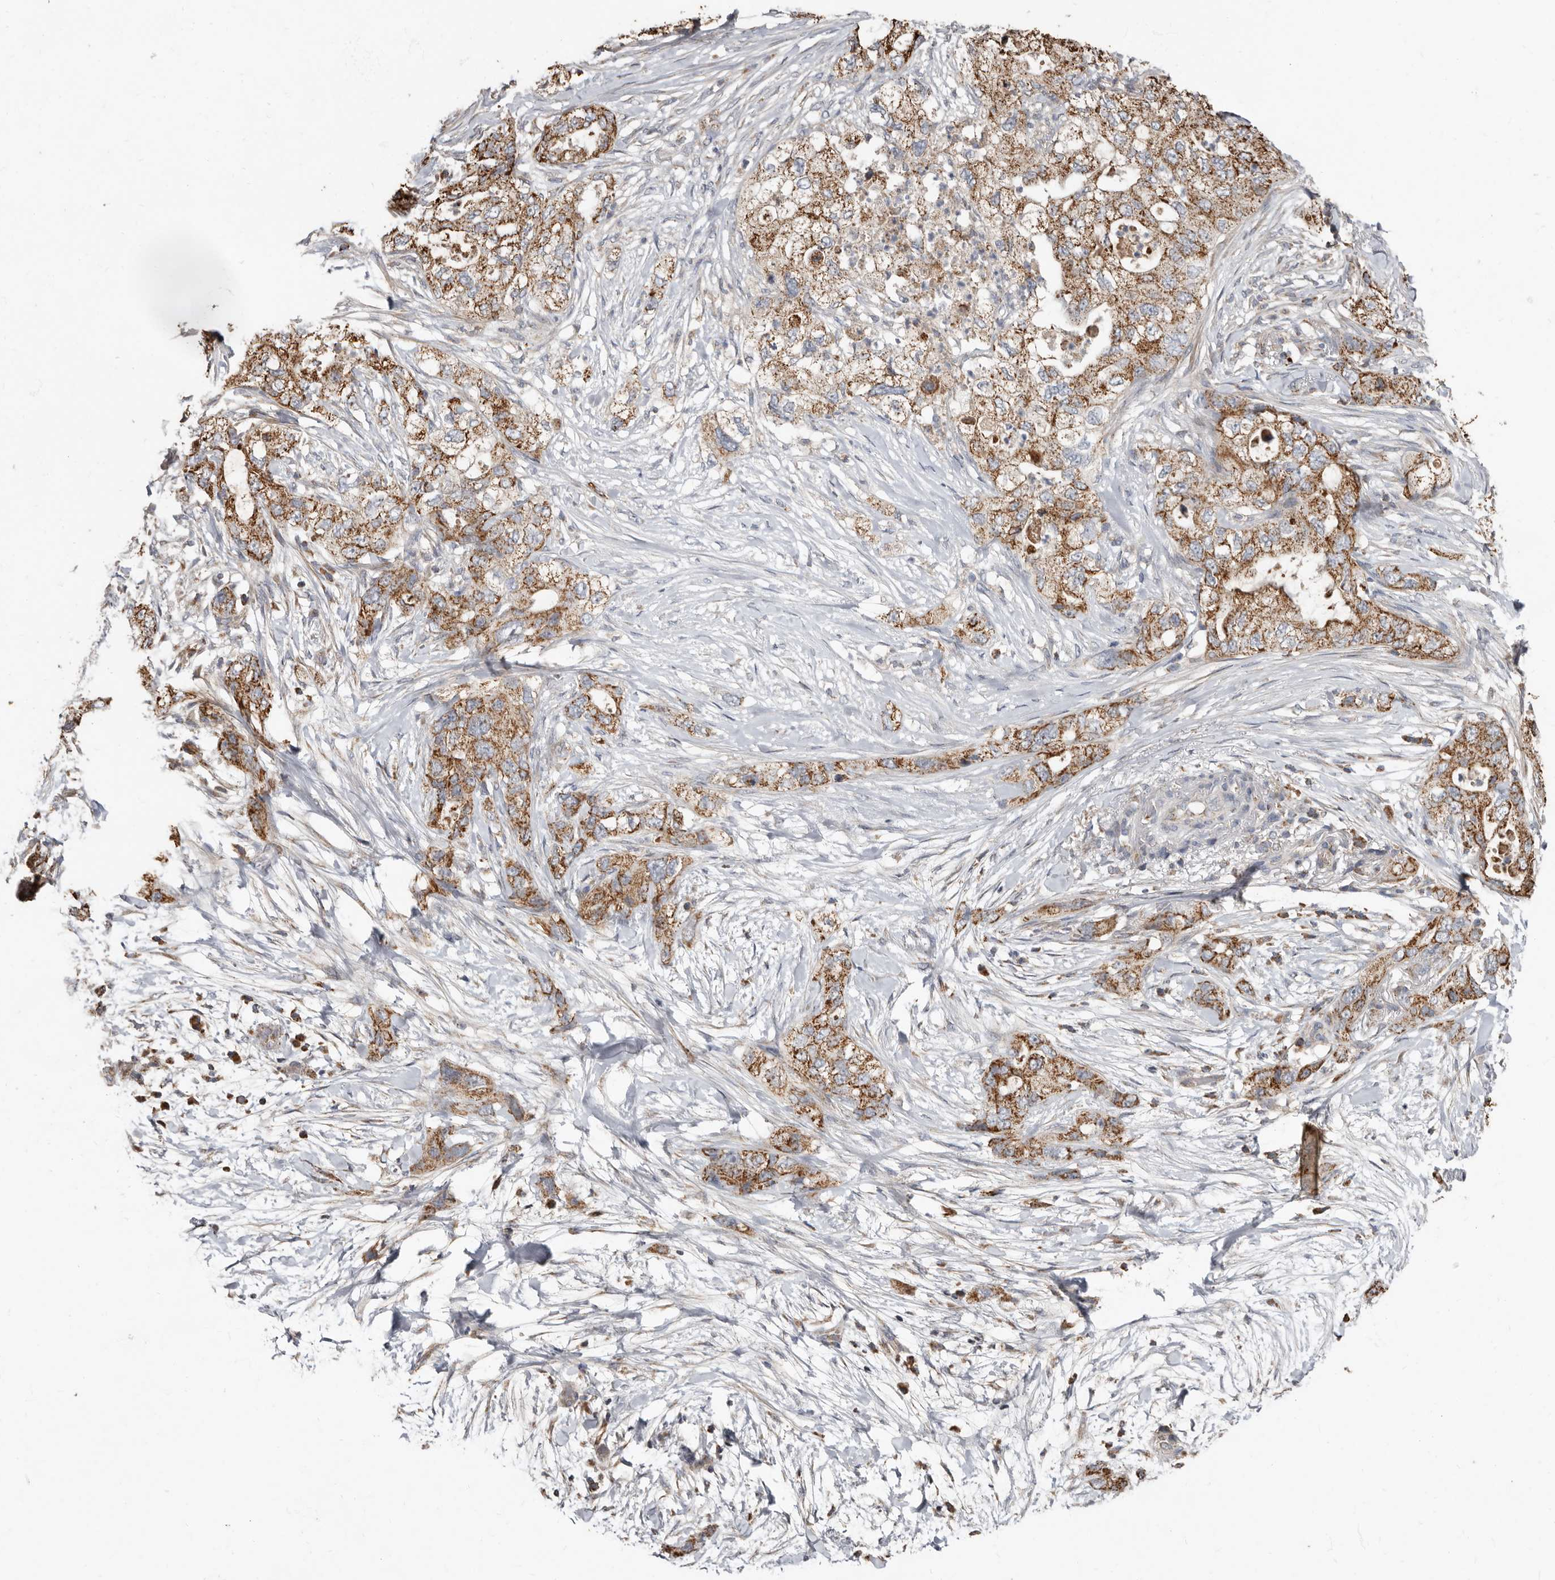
{"staining": {"intensity": "moderate", "quantity": ">75%", "location": "cytoplasmic/membranous"}, "tissue": "pancreatic cancer", "cell_type": "Tumor cells", "image_type": "cancer", "snomed": [{"axis": "morphology", "description": "Adenocarcinoma, NOS"}, {"axis": "topography", "description": "Pancreas"}], "caption": "IHC of pancreatic cancer (adenocarcinoma) exhibits medium levels of moderate cytoplasmic/membranous positivity in about >75% of tumor cells.", "gene": "KIF26B", "patient": {"sex": "female", "age": 73}}